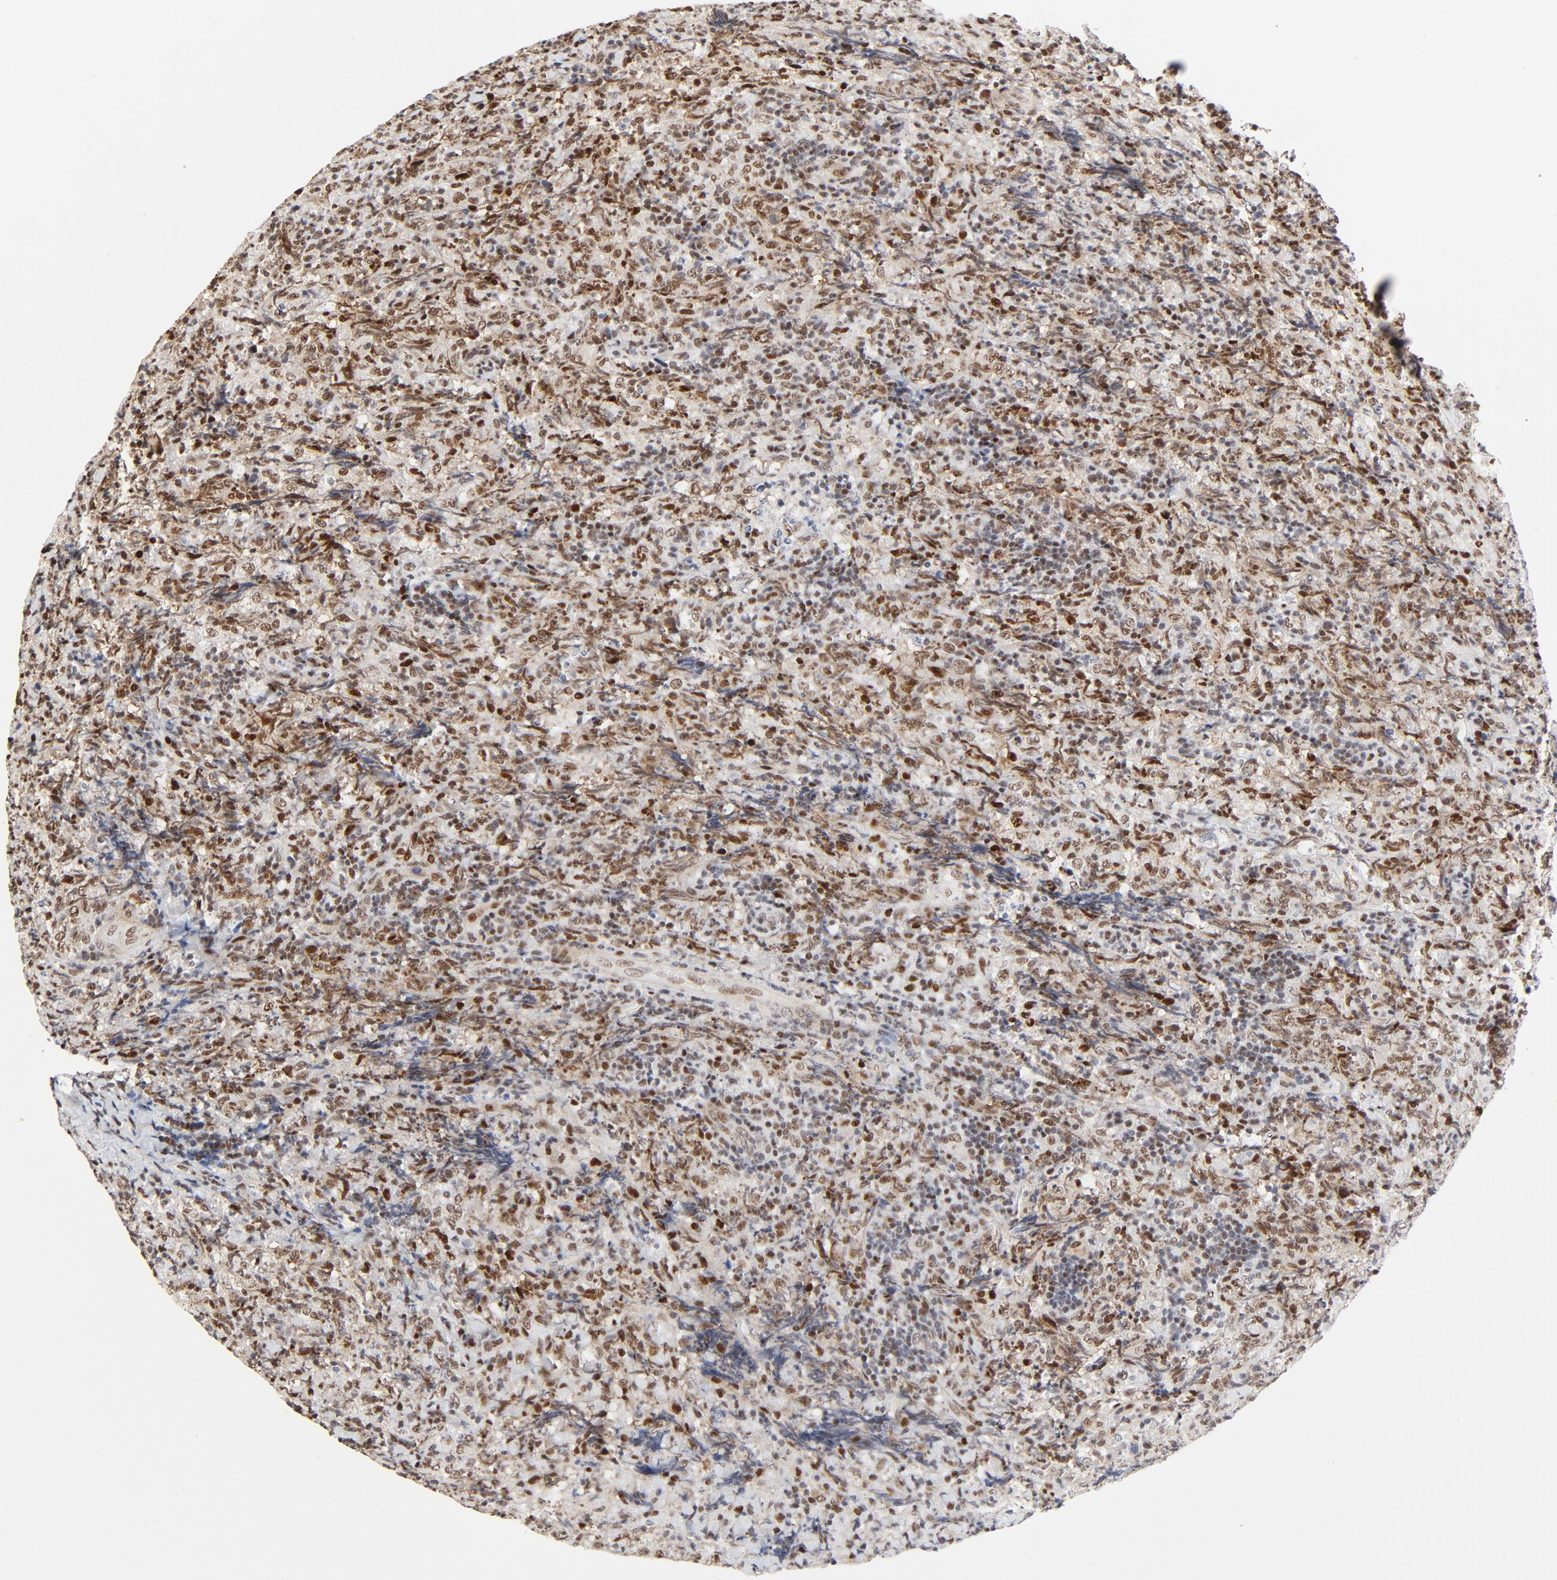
{"staining": {"intensity": "moderate", "quantity": ">75%", "location": "nuclear"}, "tissue": "lymphoma", "cell_type": "Tumor cells", "image_type": "cancer", "snomed": [{"axis": "morphology", "description": "Malignant lymphoma, non-Hodgkin's type, High grade"}, {"axis": "topography", "description": "Tonsil"}], "caption": "Malignant lymphoma, non-Hodgkin's type (high-grade) stained with a protein marker shows moderate staining in tumor cells.", "gene": "GTF2I", "patient": {"sex": "female", "age": 36}}